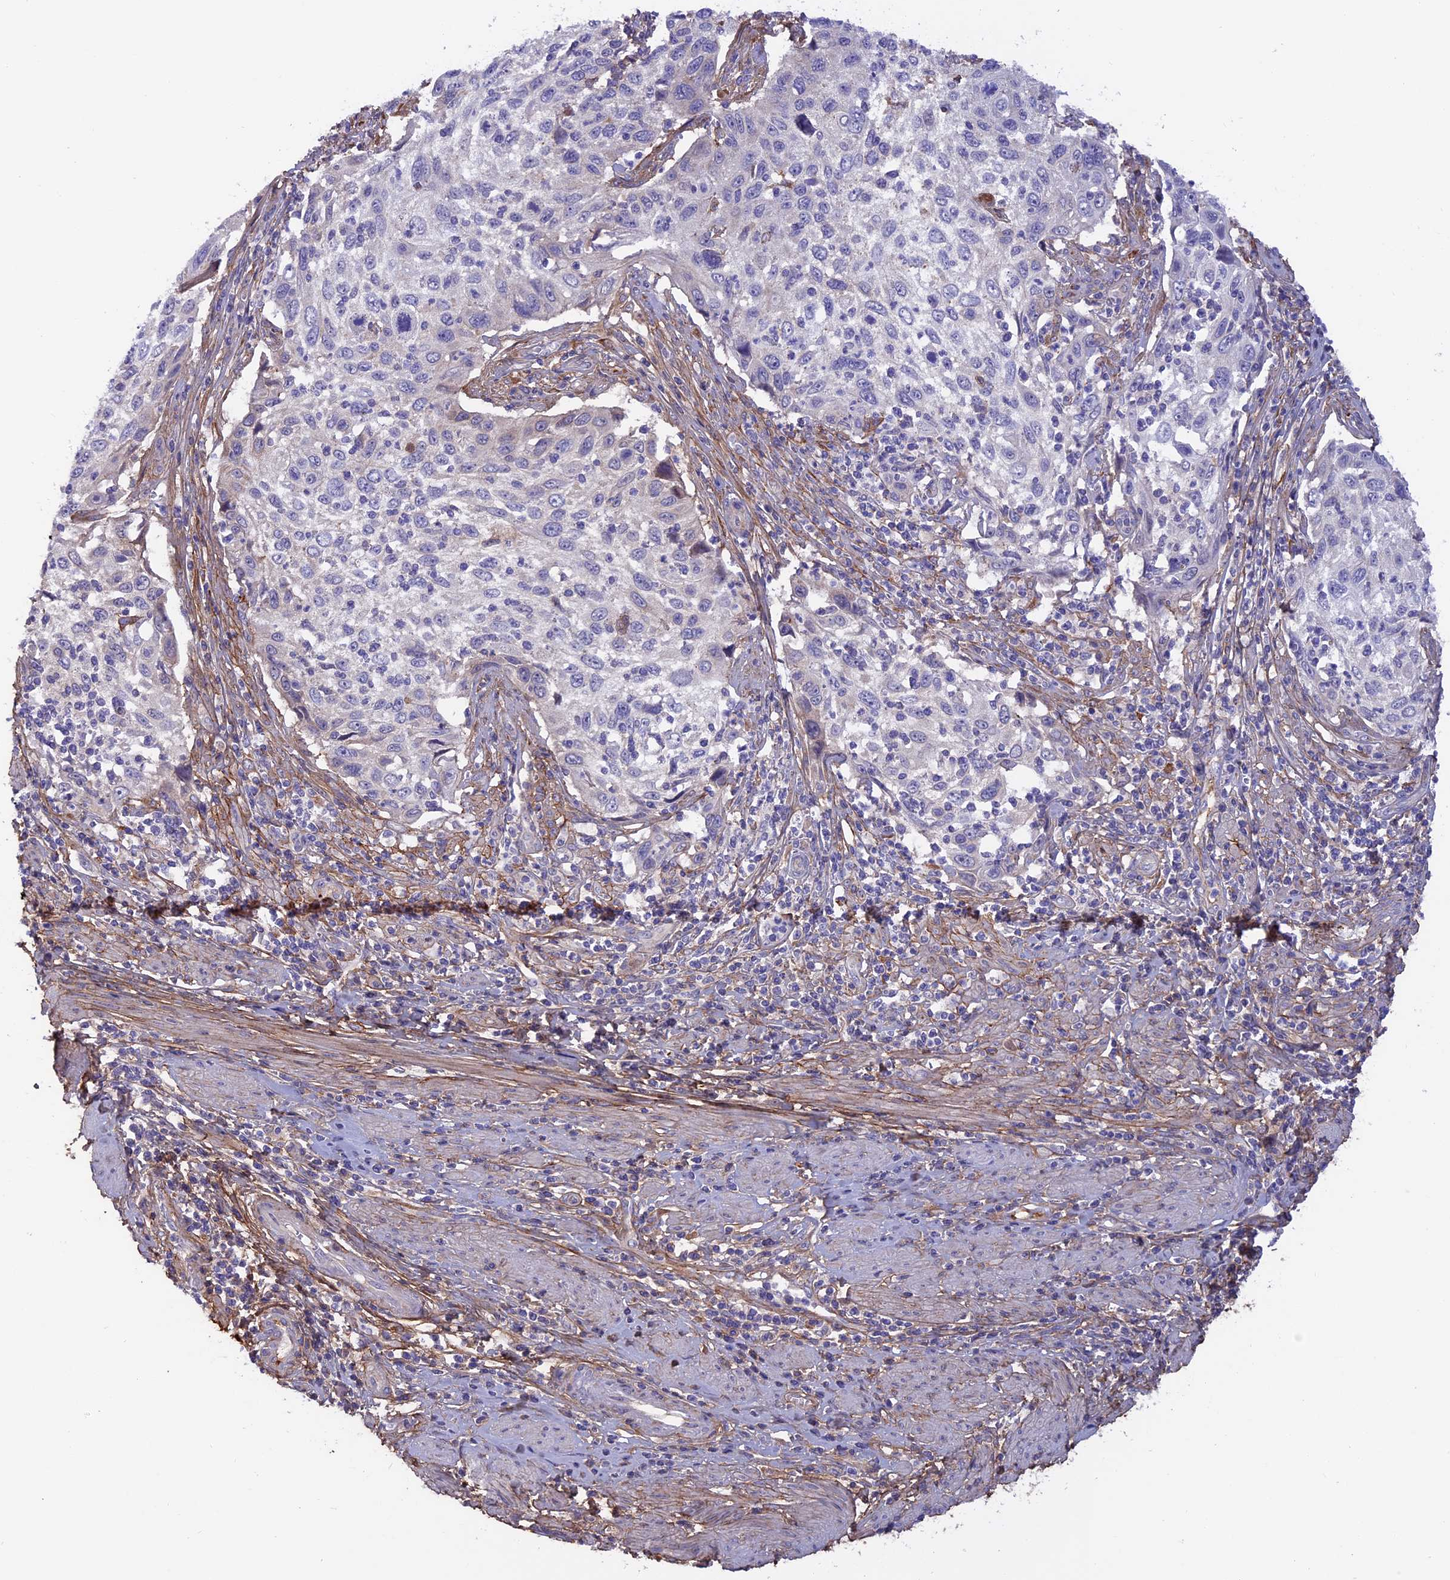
{"staining": {"intensity": "negative", "quantity": "none", "location": "none"}, "tissue": "cervical cancer", "cell_type": "Tumor cells", "image_type": "cancer", "snomed": [{"axis": "morphology", "description": "Squamous cell carcinoma, NOS"}, {"axis": "topography", "description": "Cervix"}], "caption": "Immunohistochemistry (IHC) micrograph of cervical squamous cell carcinoma stained for a protein (brown), which reveals no expression in tumor cells. Brightfield microscopy of IHC stained with DAB (3,3'-diaminobenzidine) (brown) and hematoxylin (blue), captured at high magnification.", "gene": "COL4A3", "patient": {"sex": "female", "age": 70}}